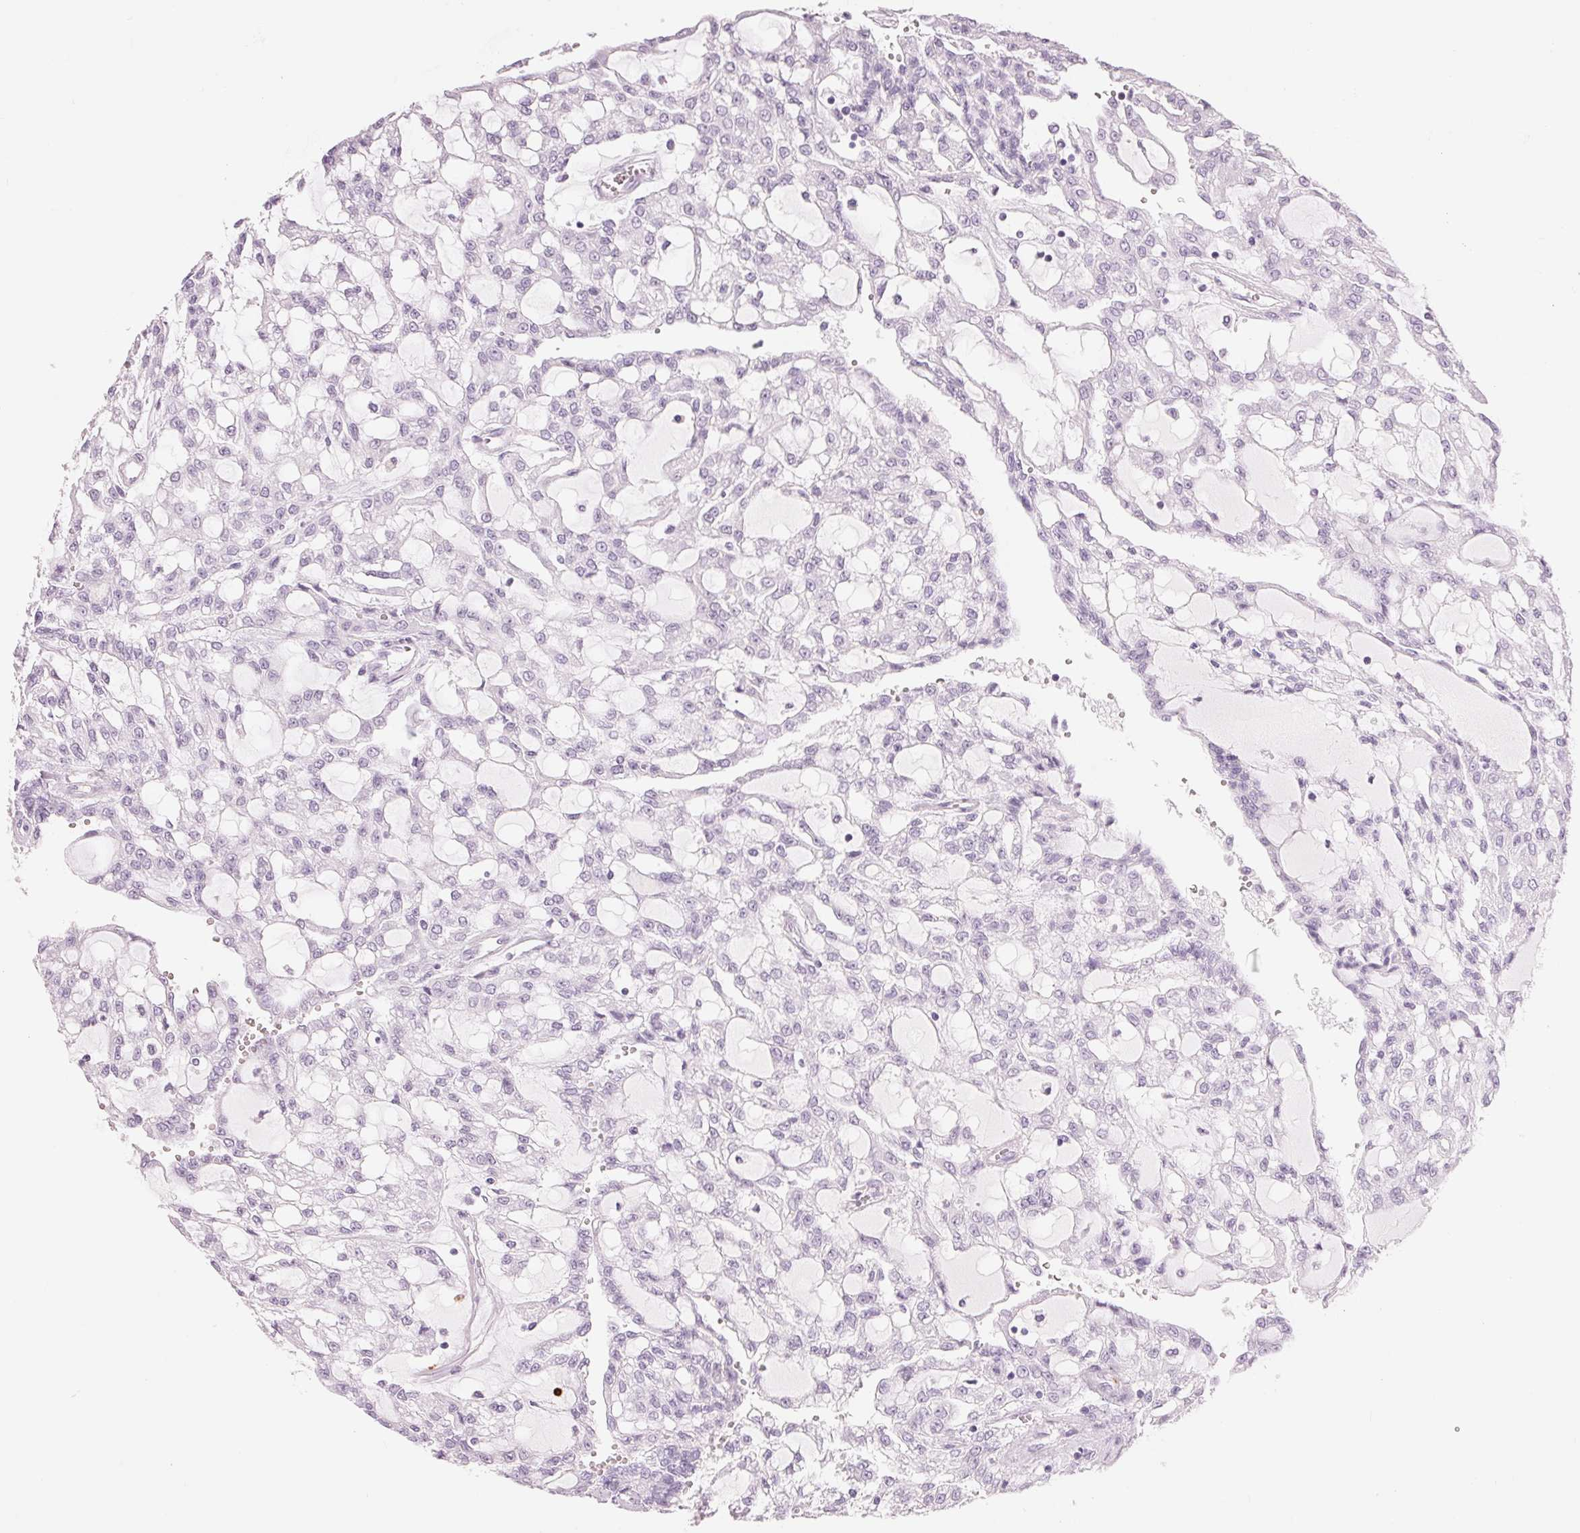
{"staining": {"intensity": "negative", "quantity": "none", "location": "none"}, "tissue": "renal cancer", "cell_type": "Tumor cells", "image_type": "cancer", "snomed": [{"axis": "morphology", "description": "Adenocarcinoma, NOS"}, {"axis": "topography", "description": "Kidney"}], "caption": "A high-resolution micrograph shows immunohistochemistry staining of renal cancer, which shows no significant staining in tumor cells.", "gene": "KLK7", "patient": {"sex": "male", "age": 63}}